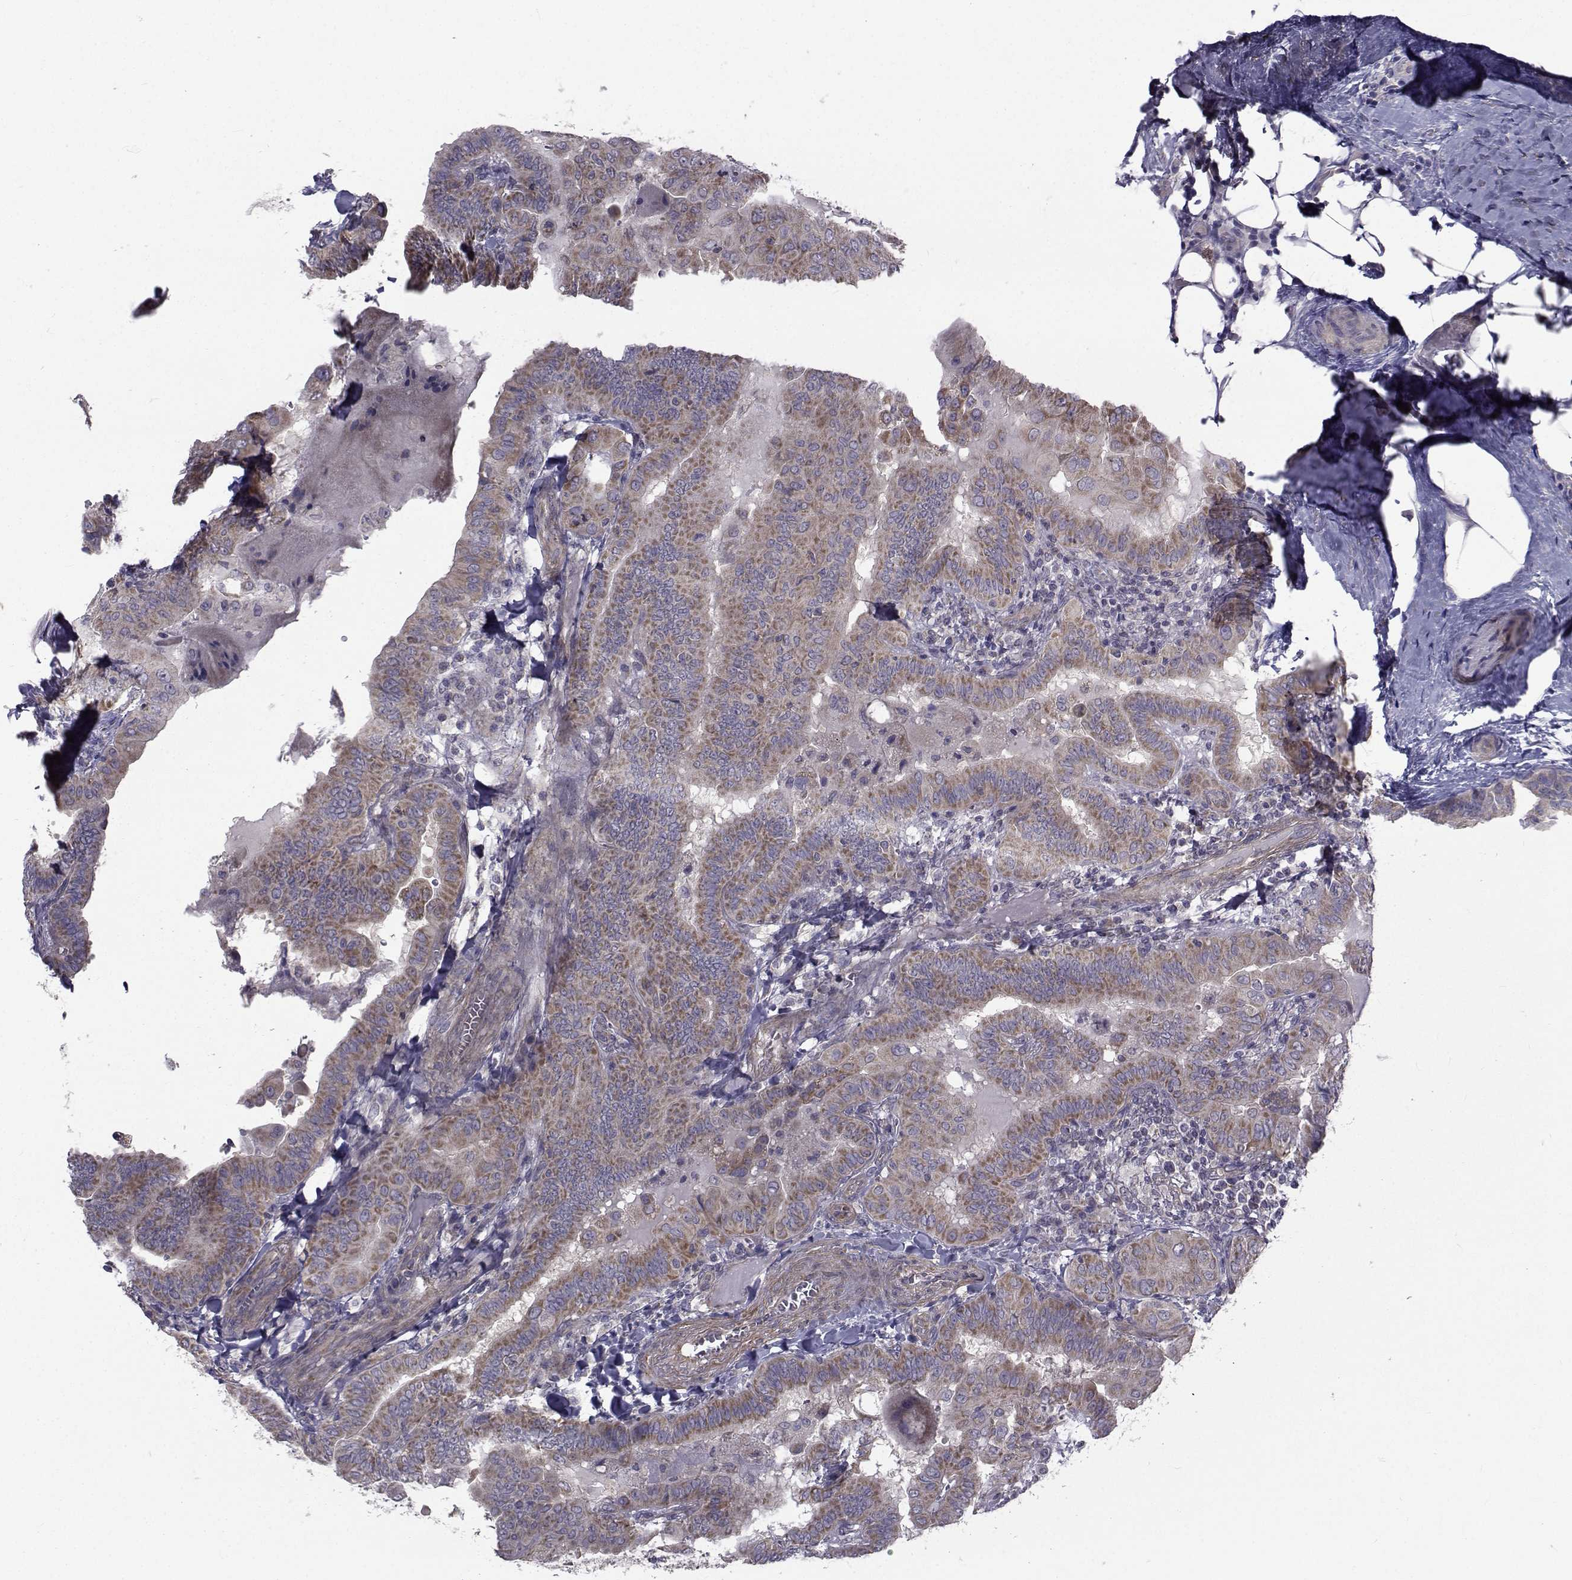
{"staining": {"intensity": "weak", "quantity": "25%-75%", "location": "cytoplasmic/membranous"}, "tissue": "thyroid cancer", "cell_type": "Tumor cells", "image_type": "cancer", "snomed": [{"axis": "morphology", "description": "Papillary adenocarcinoma, NOS"}, {"axis": "topography", "description": "Thyroid gland"}], "caption": "Papillary adenocarcinoma (thyroid) stained with DAB (3,3'-diaminobenzidine) immunohistochemistry (IHC) reveals low levels of weak cytoplasmic/membranous positivity in about 25%-75% of tumor cells. The staining was performed using DAB to visualize the protein expression in brown, while the nuclei were stained in blue with hematoxylin (Magnification: 20x).", "gene": "CFAP74", "patient": {"sex": "female", "age": 37}}